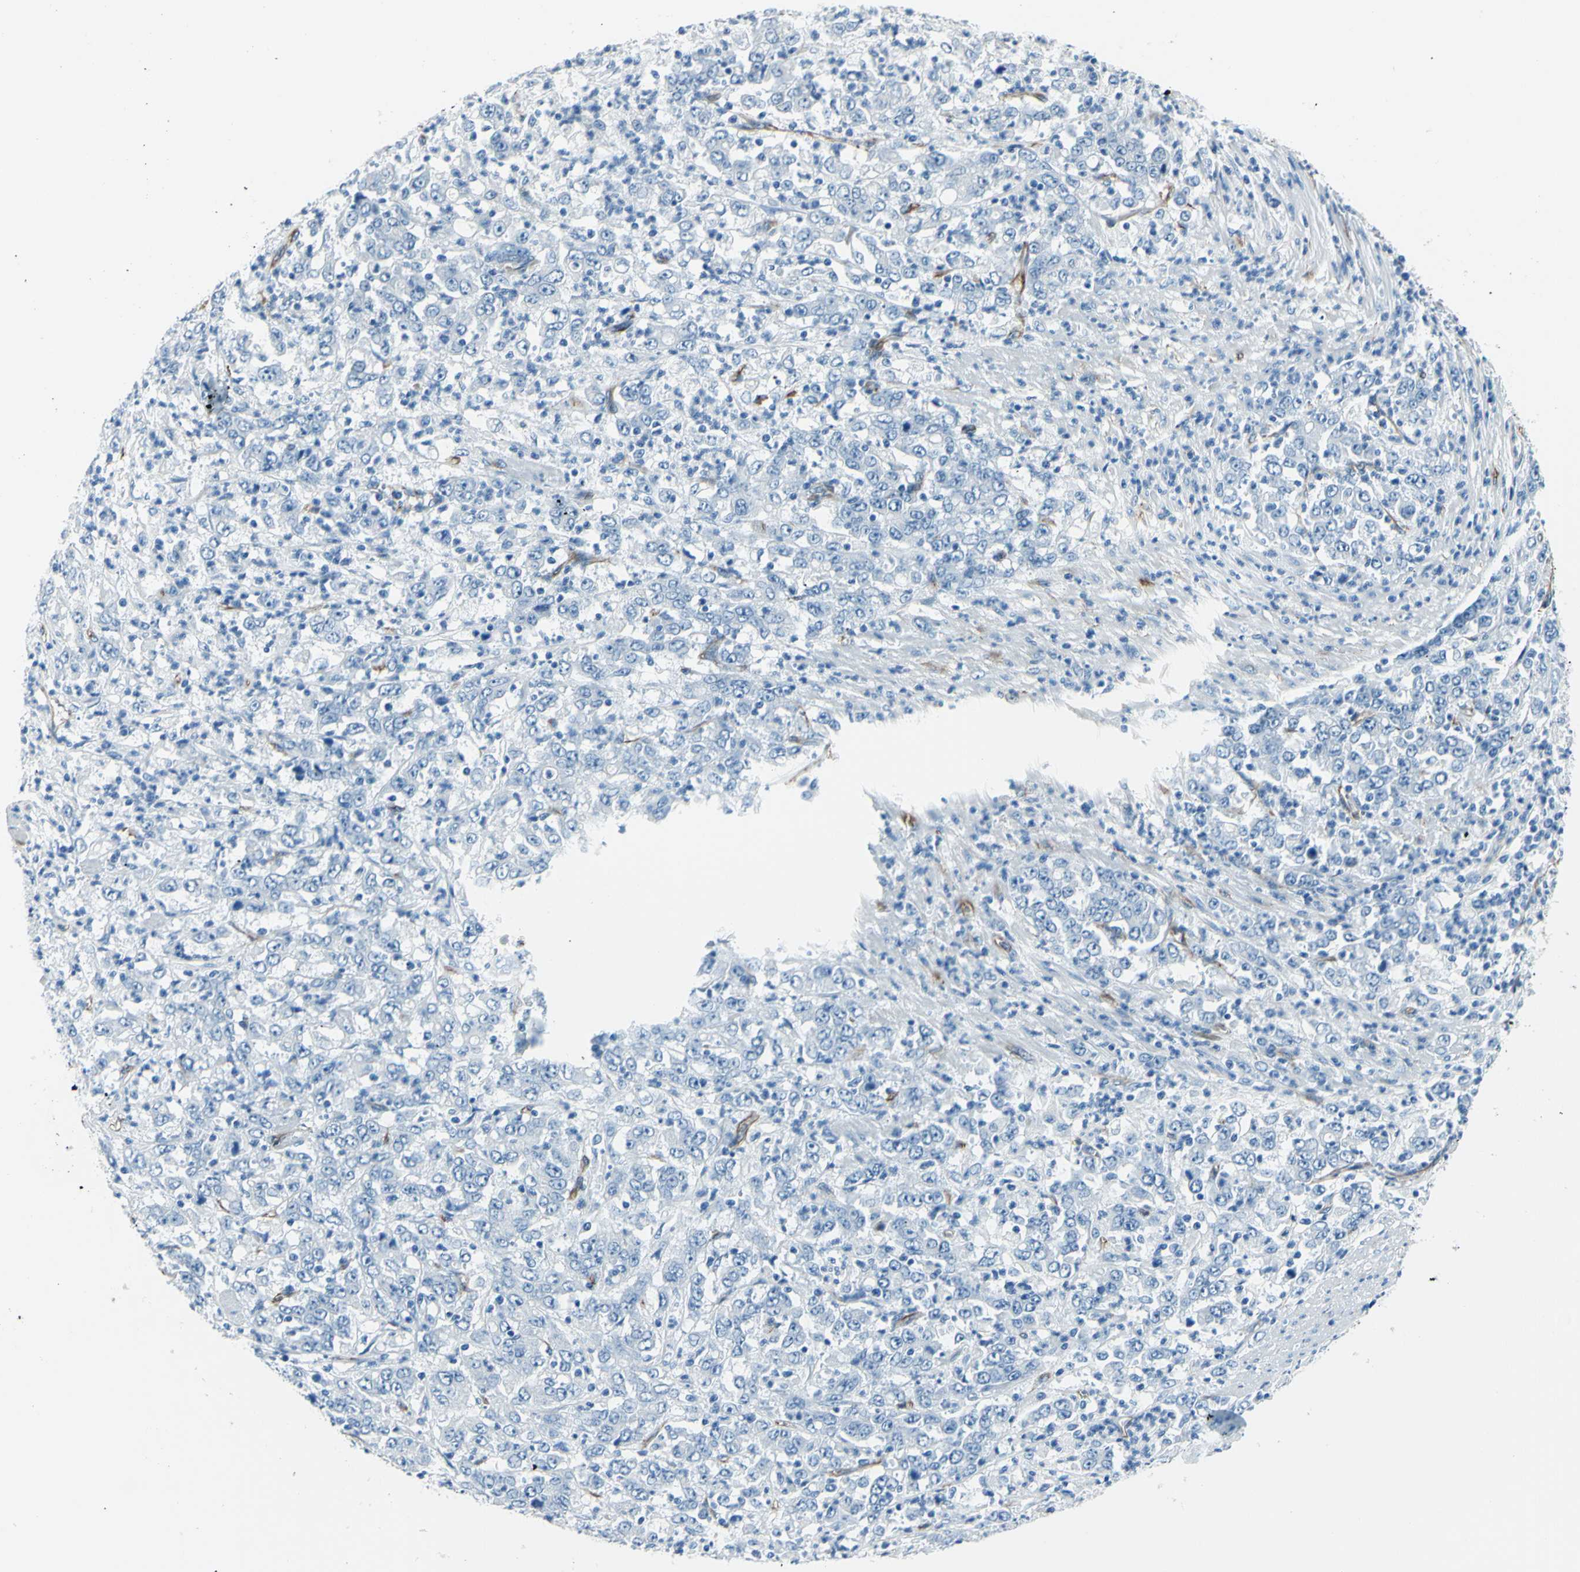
{"staining": {"intensity": "negative", "quantity": "none", "location": "none"}, "tissue": "stomach cancer", "cell_type": "Tumor cells", "image_type": "cancer", "snomed": [{"axis": "morphology", "description": "Adenocarcinoma, NOS"}, {"axis": "topography", "description": "Stomach, lower"}], "caption": "Human stomach adenocarcinoma stained for a protein using immunohistochemistry exhibits no expression in tumor cells.", "gene": "PTH2R", "patient": {"sex": "female", "age": 71}}